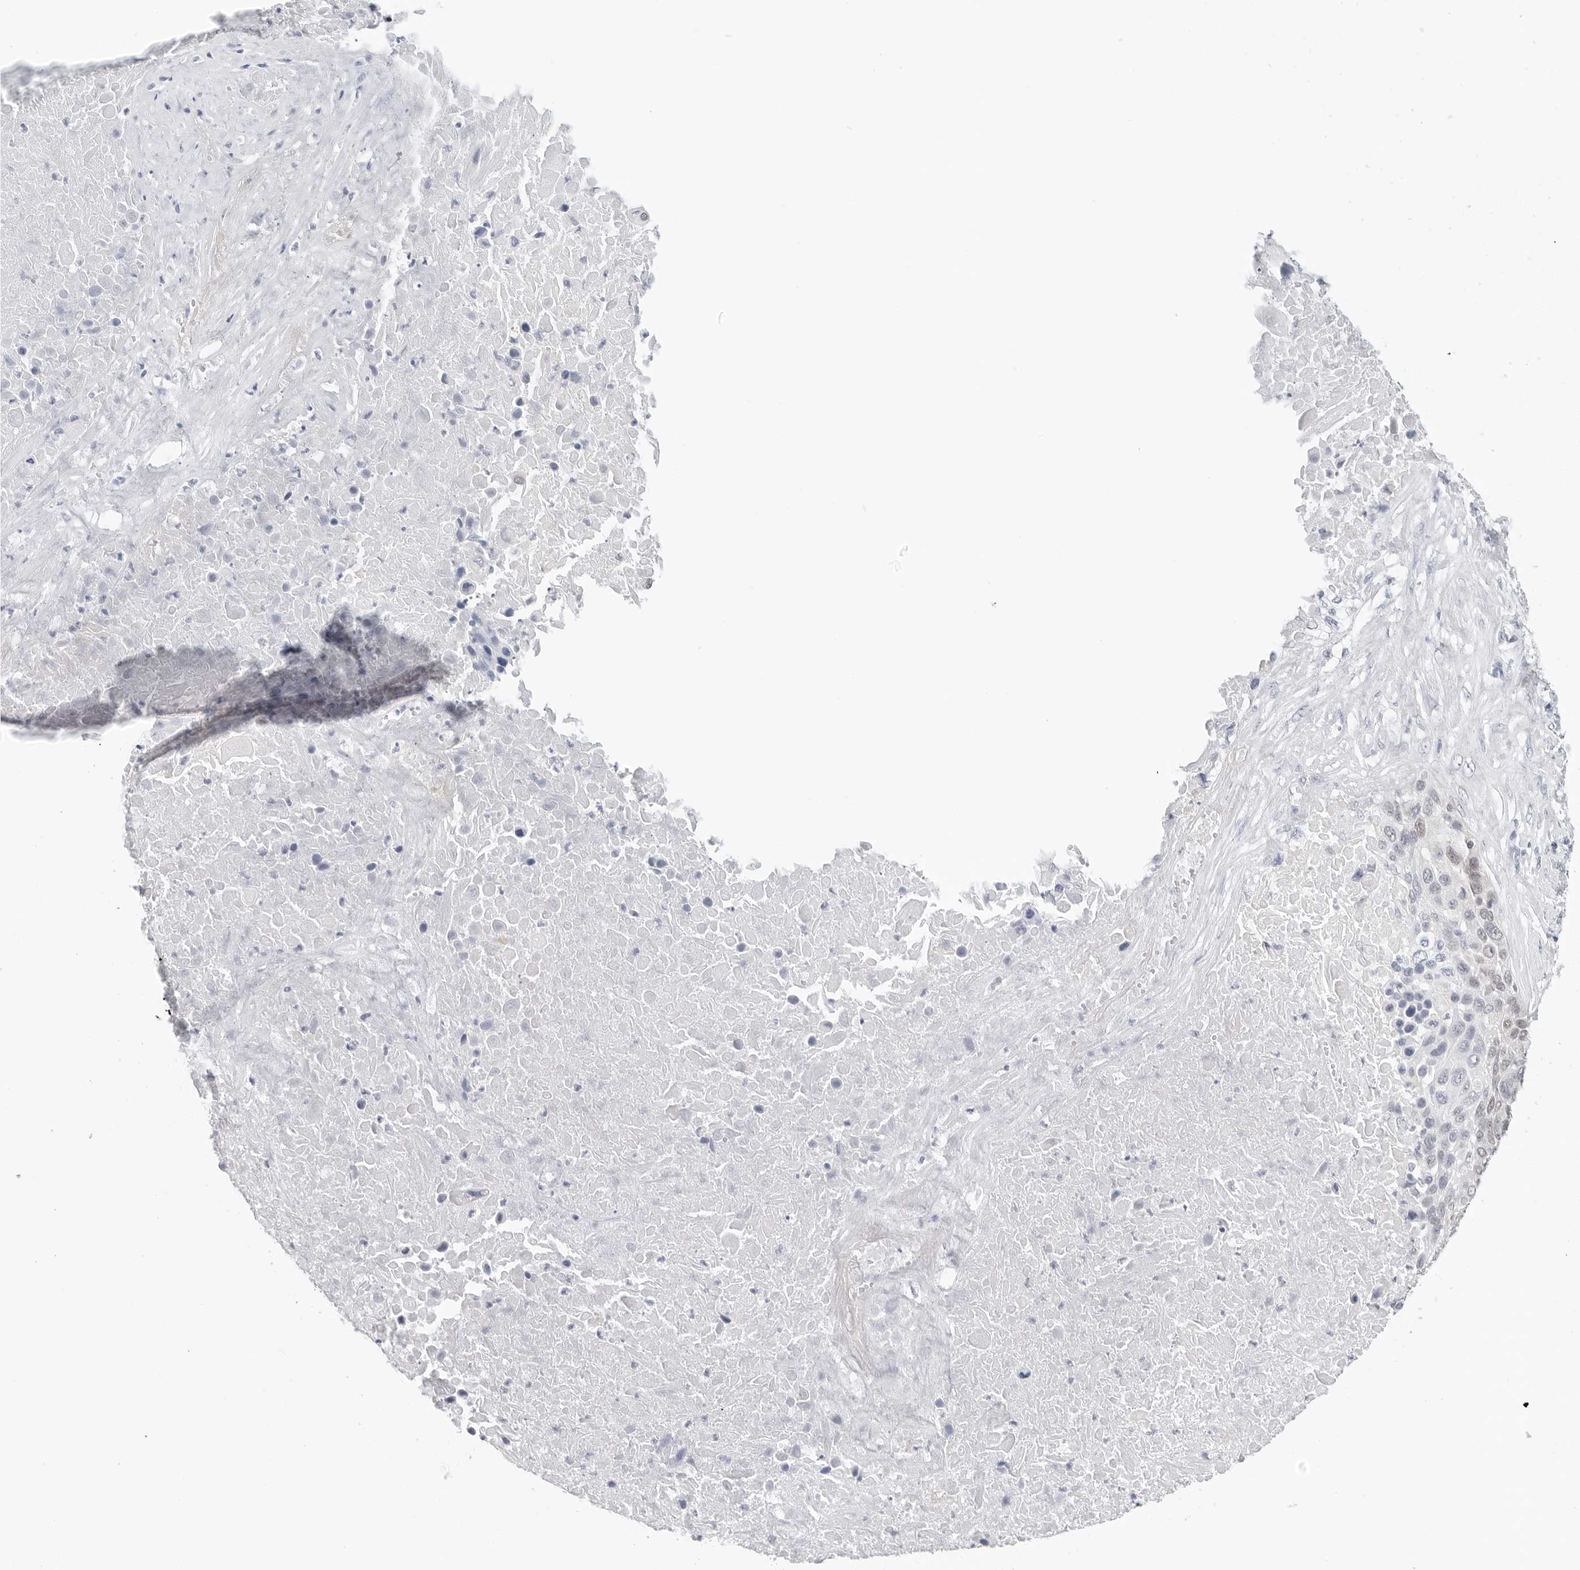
{"staining": {"intensity": "weak", "quantity": "25%-75%", "location": "nuclear"}, "tissue": "lung cancer", "cell_type": "Tumor cells", "image_type": "cancer", "snomed": [{"axis": "morphology", "description": "Squamous cell carcinoma, NOS"}, {"axis": "topography", "description": "Lung"}], "caption": "This histopathology image displays IHC staining of squamous cell carcinoma (lung), with low weak nuclear positivity in approximately 25%-75% of tumor cells.", "gene": "TSEN2", "patient": {"sex": "male", "age": 66}}